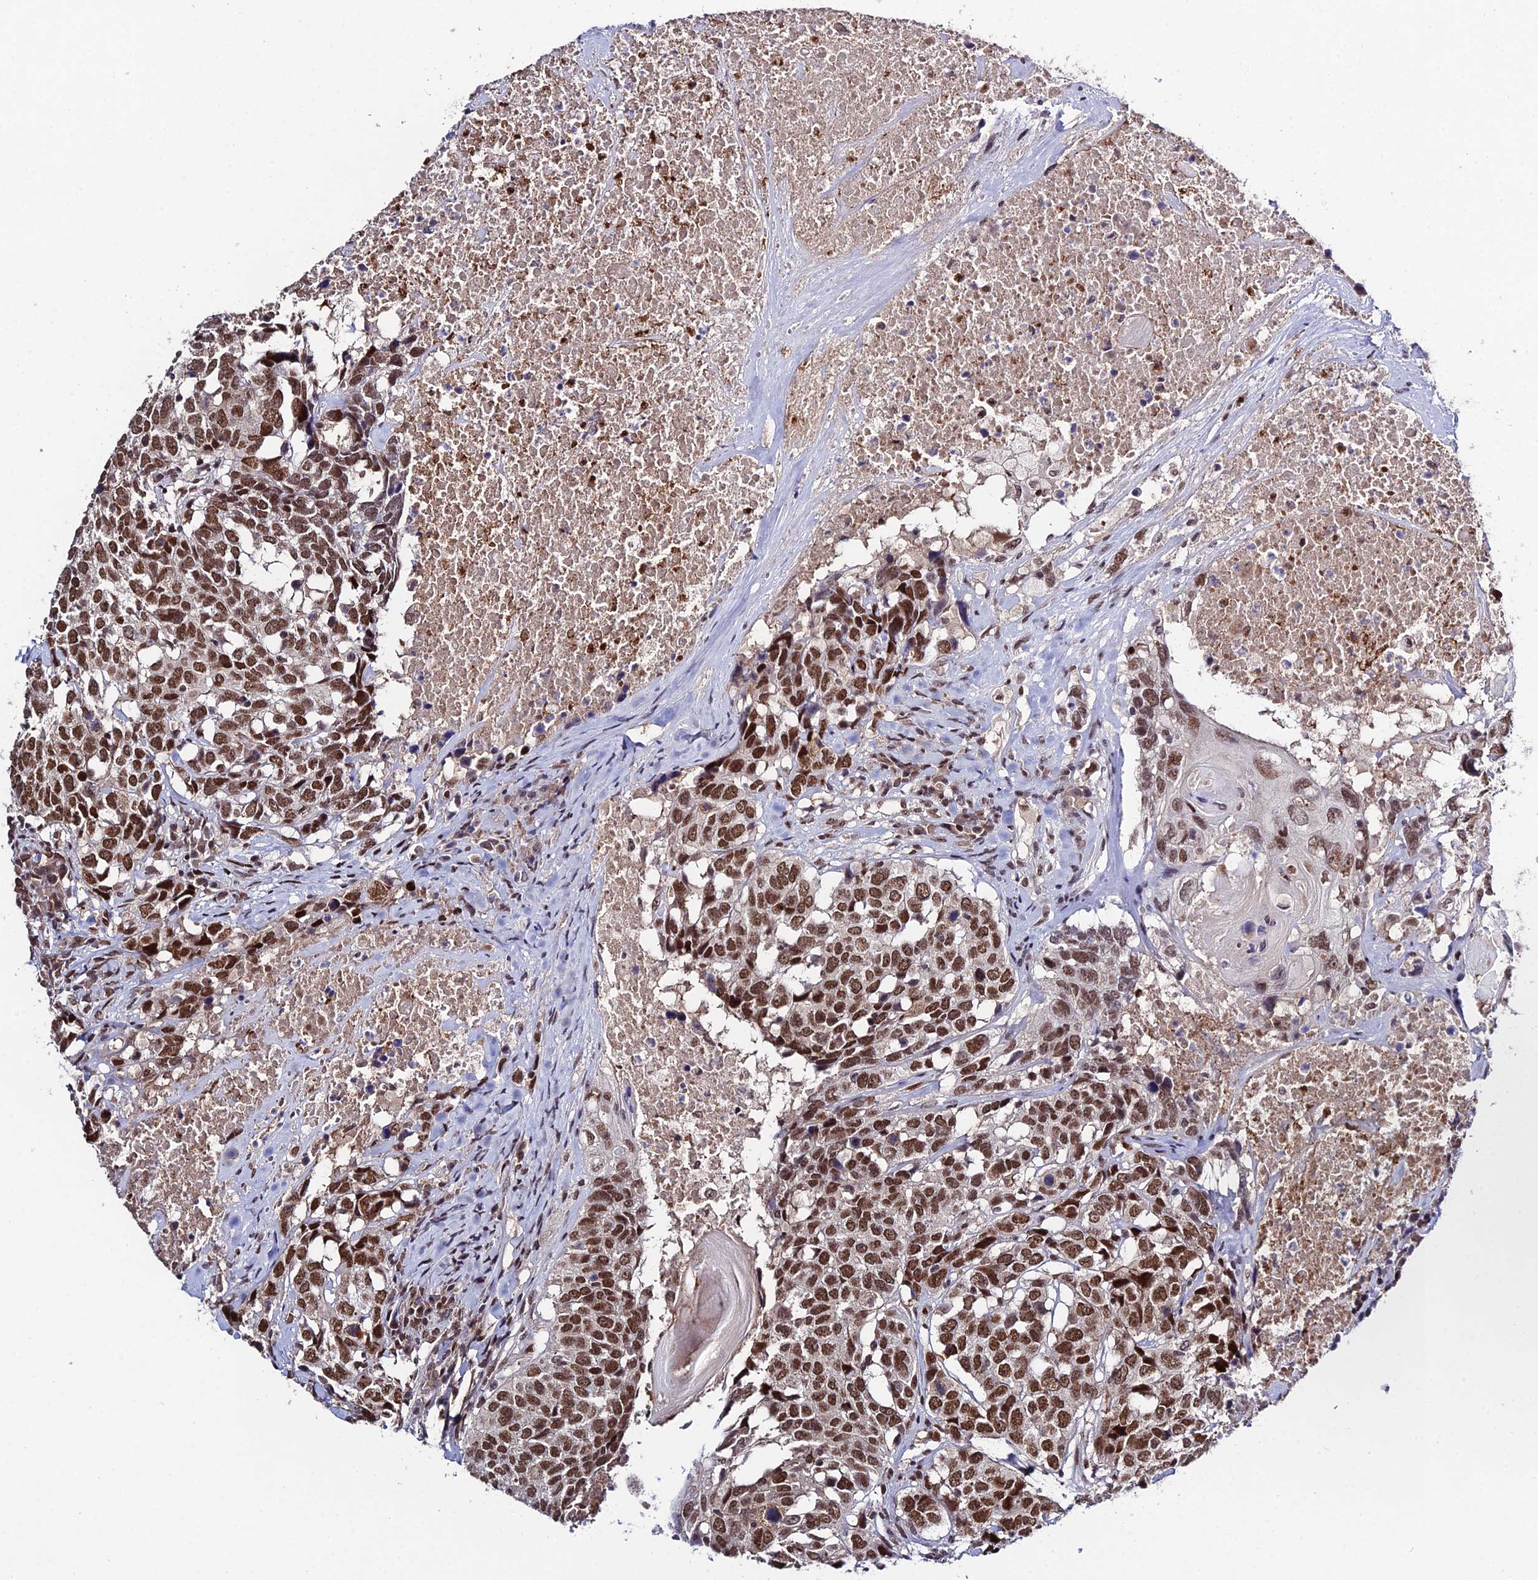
{"staining": {"intensity": "moderate", "quantity": ">75%", "location": "nuclear"}, "tissue": "head and neck cancer", "cell_type": "Tumor cells", "image_type": "cancer", "snomed": [{"axis": "morphology", "description": "Squamous cell carcinoma, NOS"}, {"axis": "topography", "description": "Head-Neck"}], "caption": "Squamous cell carcinoma (head and neck) stained for a protein (brown) shows moderate nuclear positive positivity in approximately >75% of tumor cells.", "gene": "SYT15", "patient": {"sex": "male", "age": 66}}